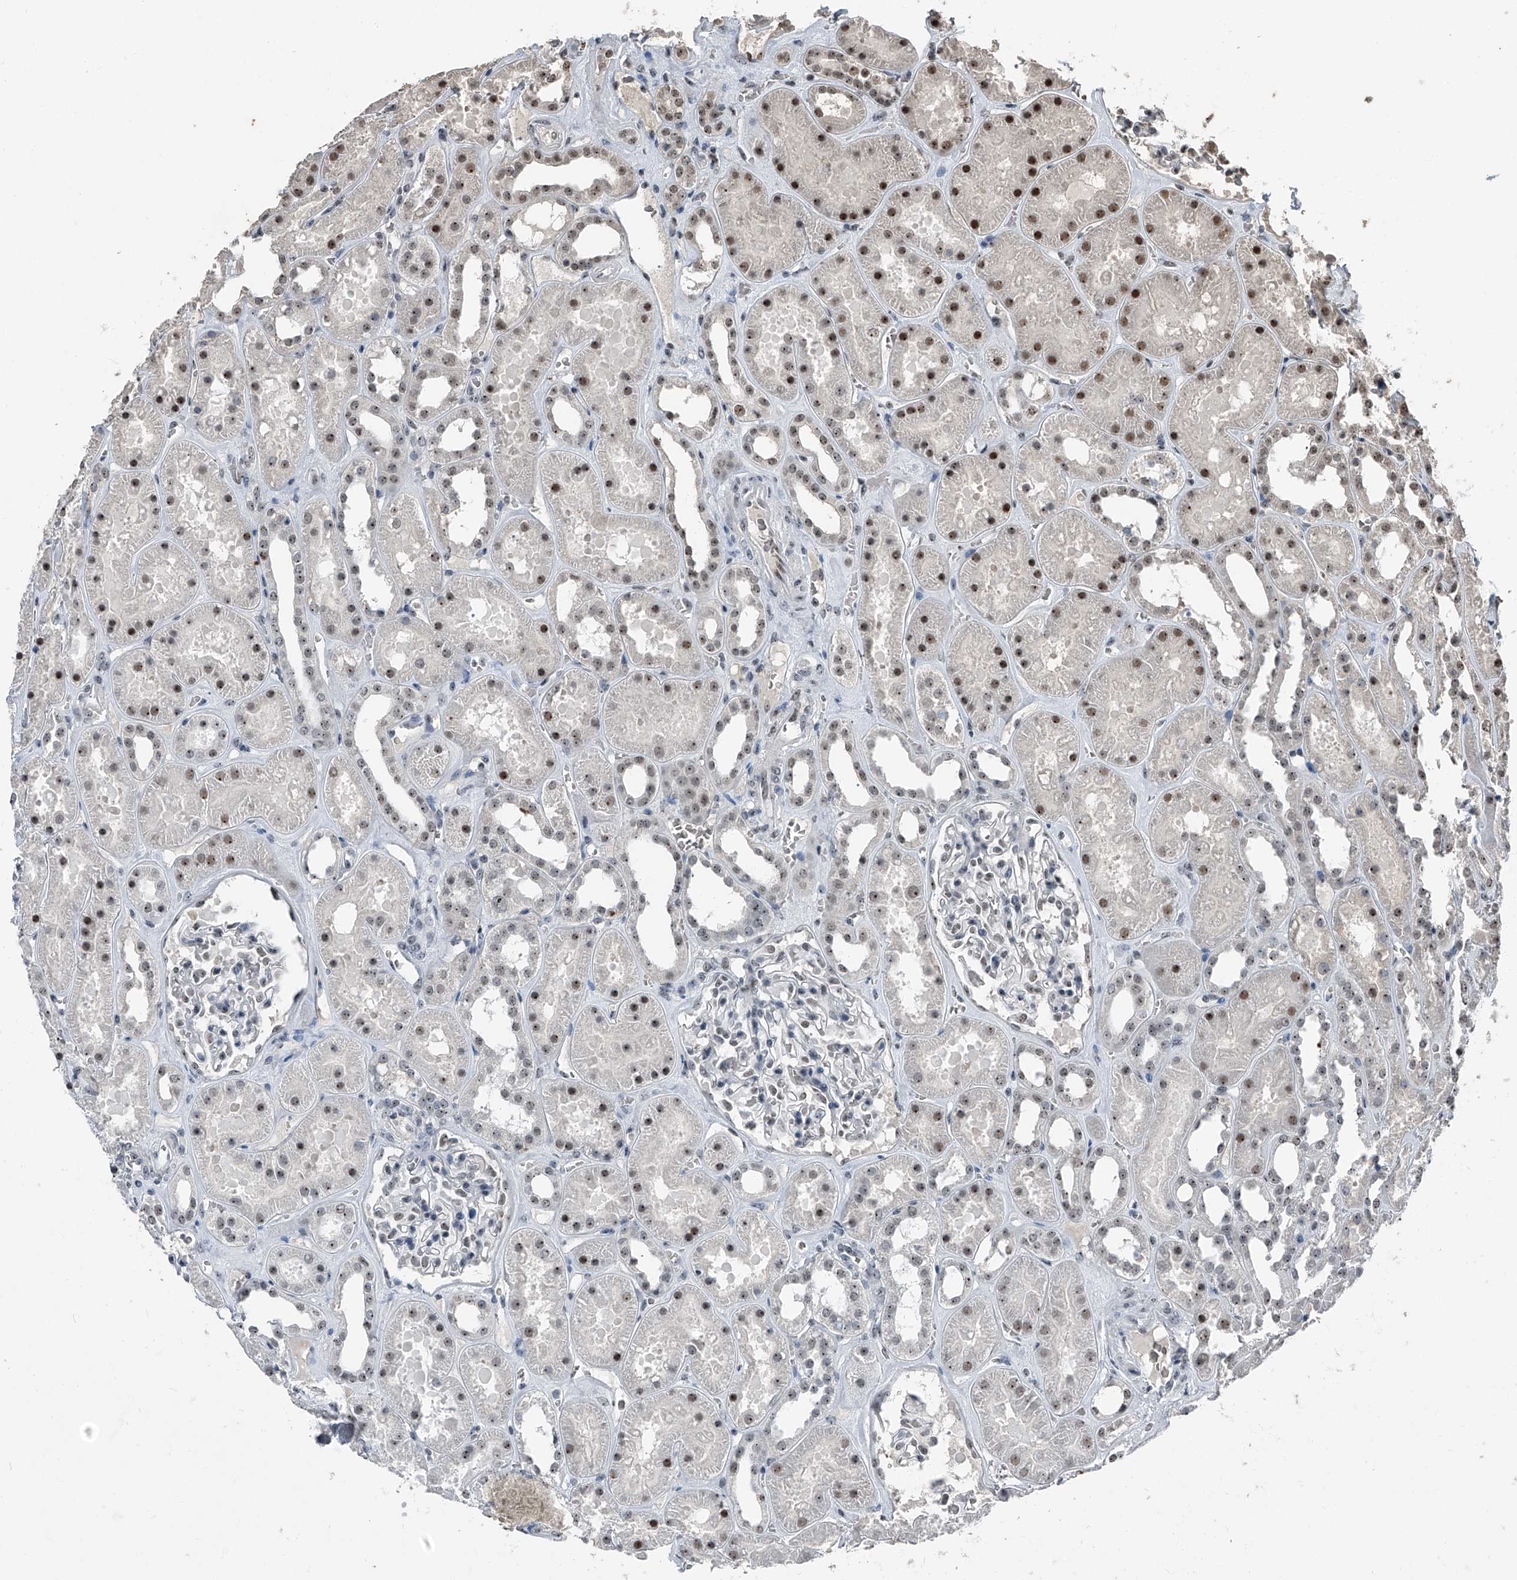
{"staining": {"intensity": "weak", "quantity": "25%-75%", "location": "nuclear"}, "tissue": "kidney", "cell_type": "Cells in glomeruli", "image_type": "normal", "snomed": [{"axis": "morphology", "description": "Normal tissue, NOS"}, {"axis": "topography", "description": "Kidney"}], "caption": "Immunohistochemical staining of benign human kidney displays weak nuclear protein expression in approximately 25%-75% of cells in glomeruli.", "gene": "TCOF1", "patient": {"sex": "female", "age": 41}}